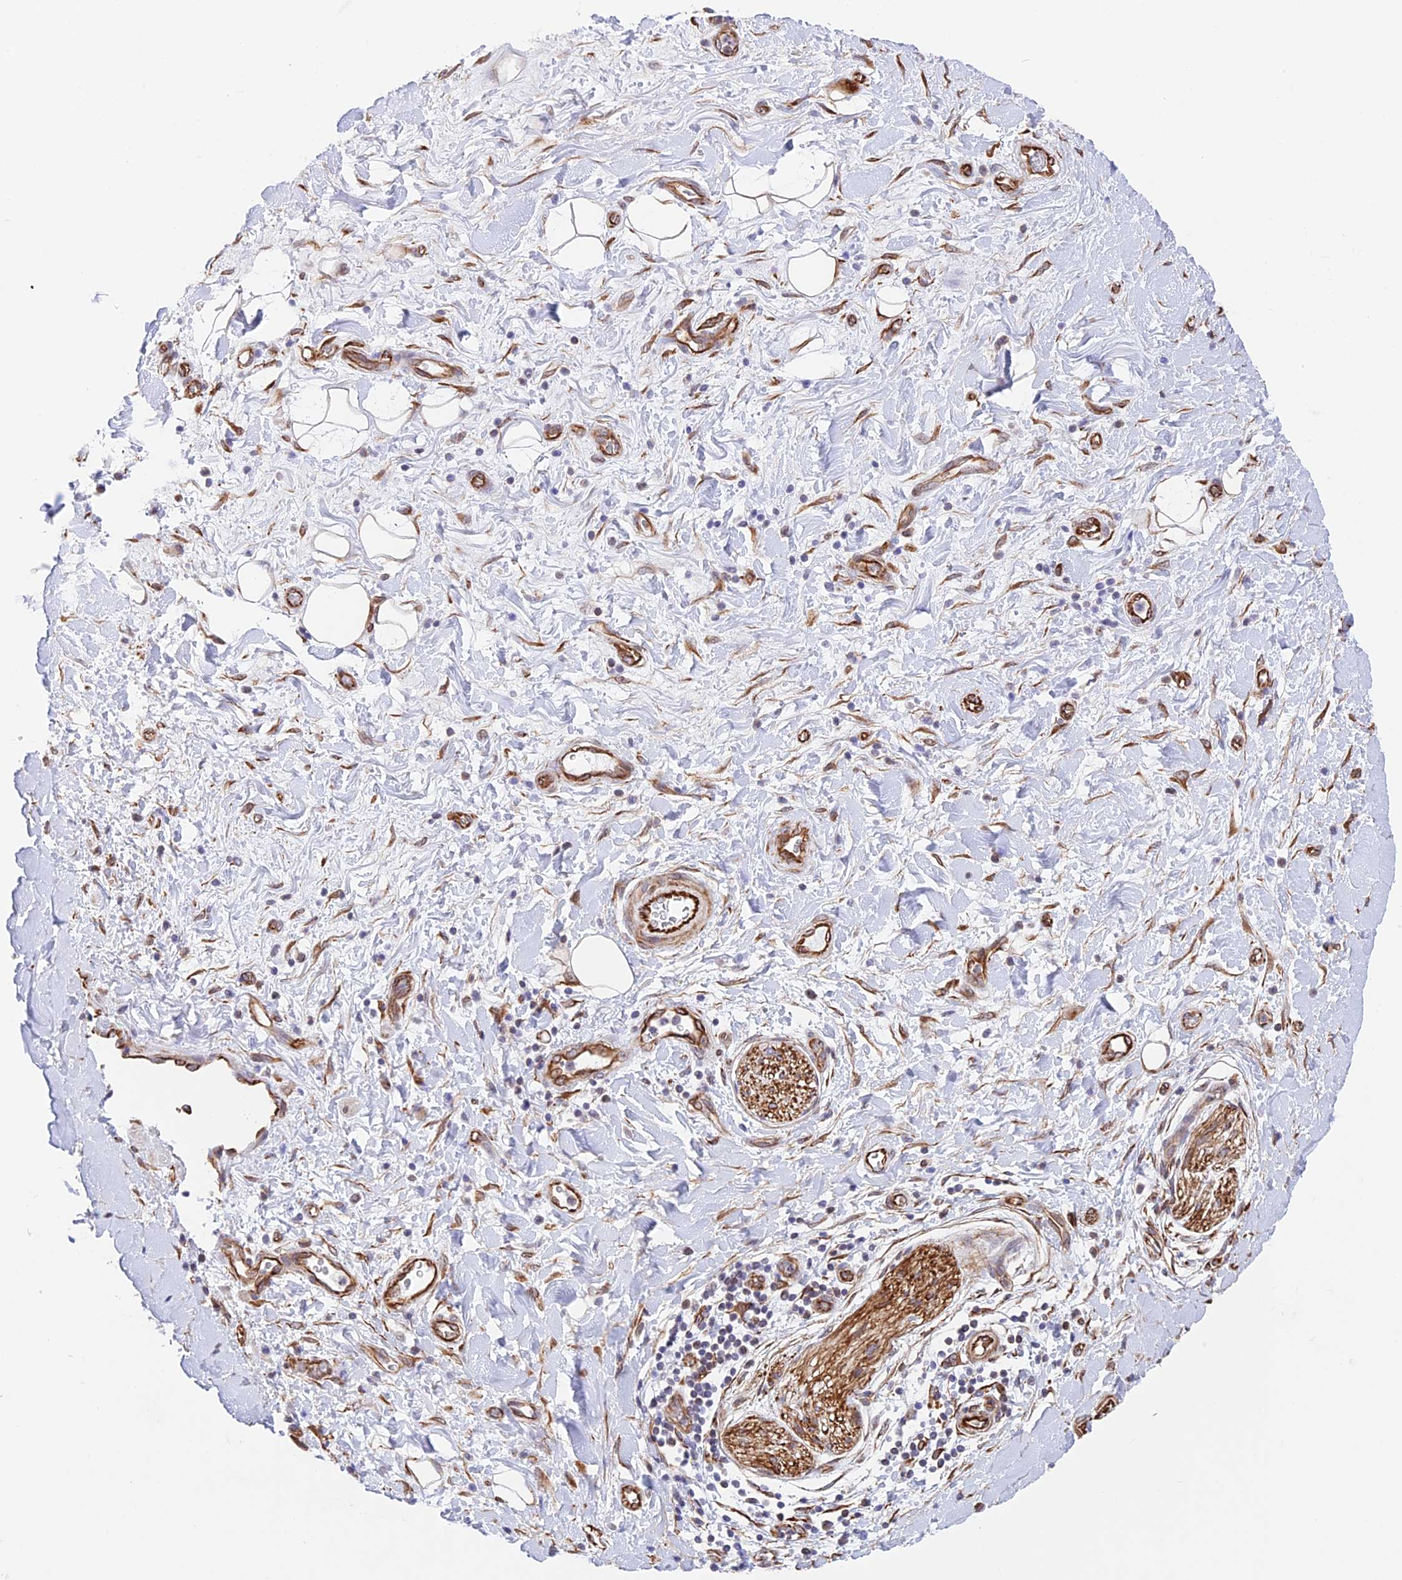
{"staining": {"intensity": "weak", "quantity": ">75%", "location": "cytoplasmic/membranous"}, "tissue": "adipose tissue", "cell_type": "Adipocytes", "image_type": "normal", "snomed": [{"axis": "morphology", "description": "Normal tissue, NOS"}, {"axis": "morphology", "description": "Adenocarcinoma, NOS"}, {"axis": "topography", "description": "Pancreas"}, {"axis": "topography", "description": "Peripheral nerve tissue"}], "caption": "A high-resolution histopathology image shows immunohistochemistry (IHC) staining of benign adipose tissue, which reveals weak cytoplasmic/membranous expression in approximately >75% of adipocytes. (IHC, brightfield microscopy, high magnification).", "gene": "ZNF652", "patient": {"sex": "male", "age": 59}}